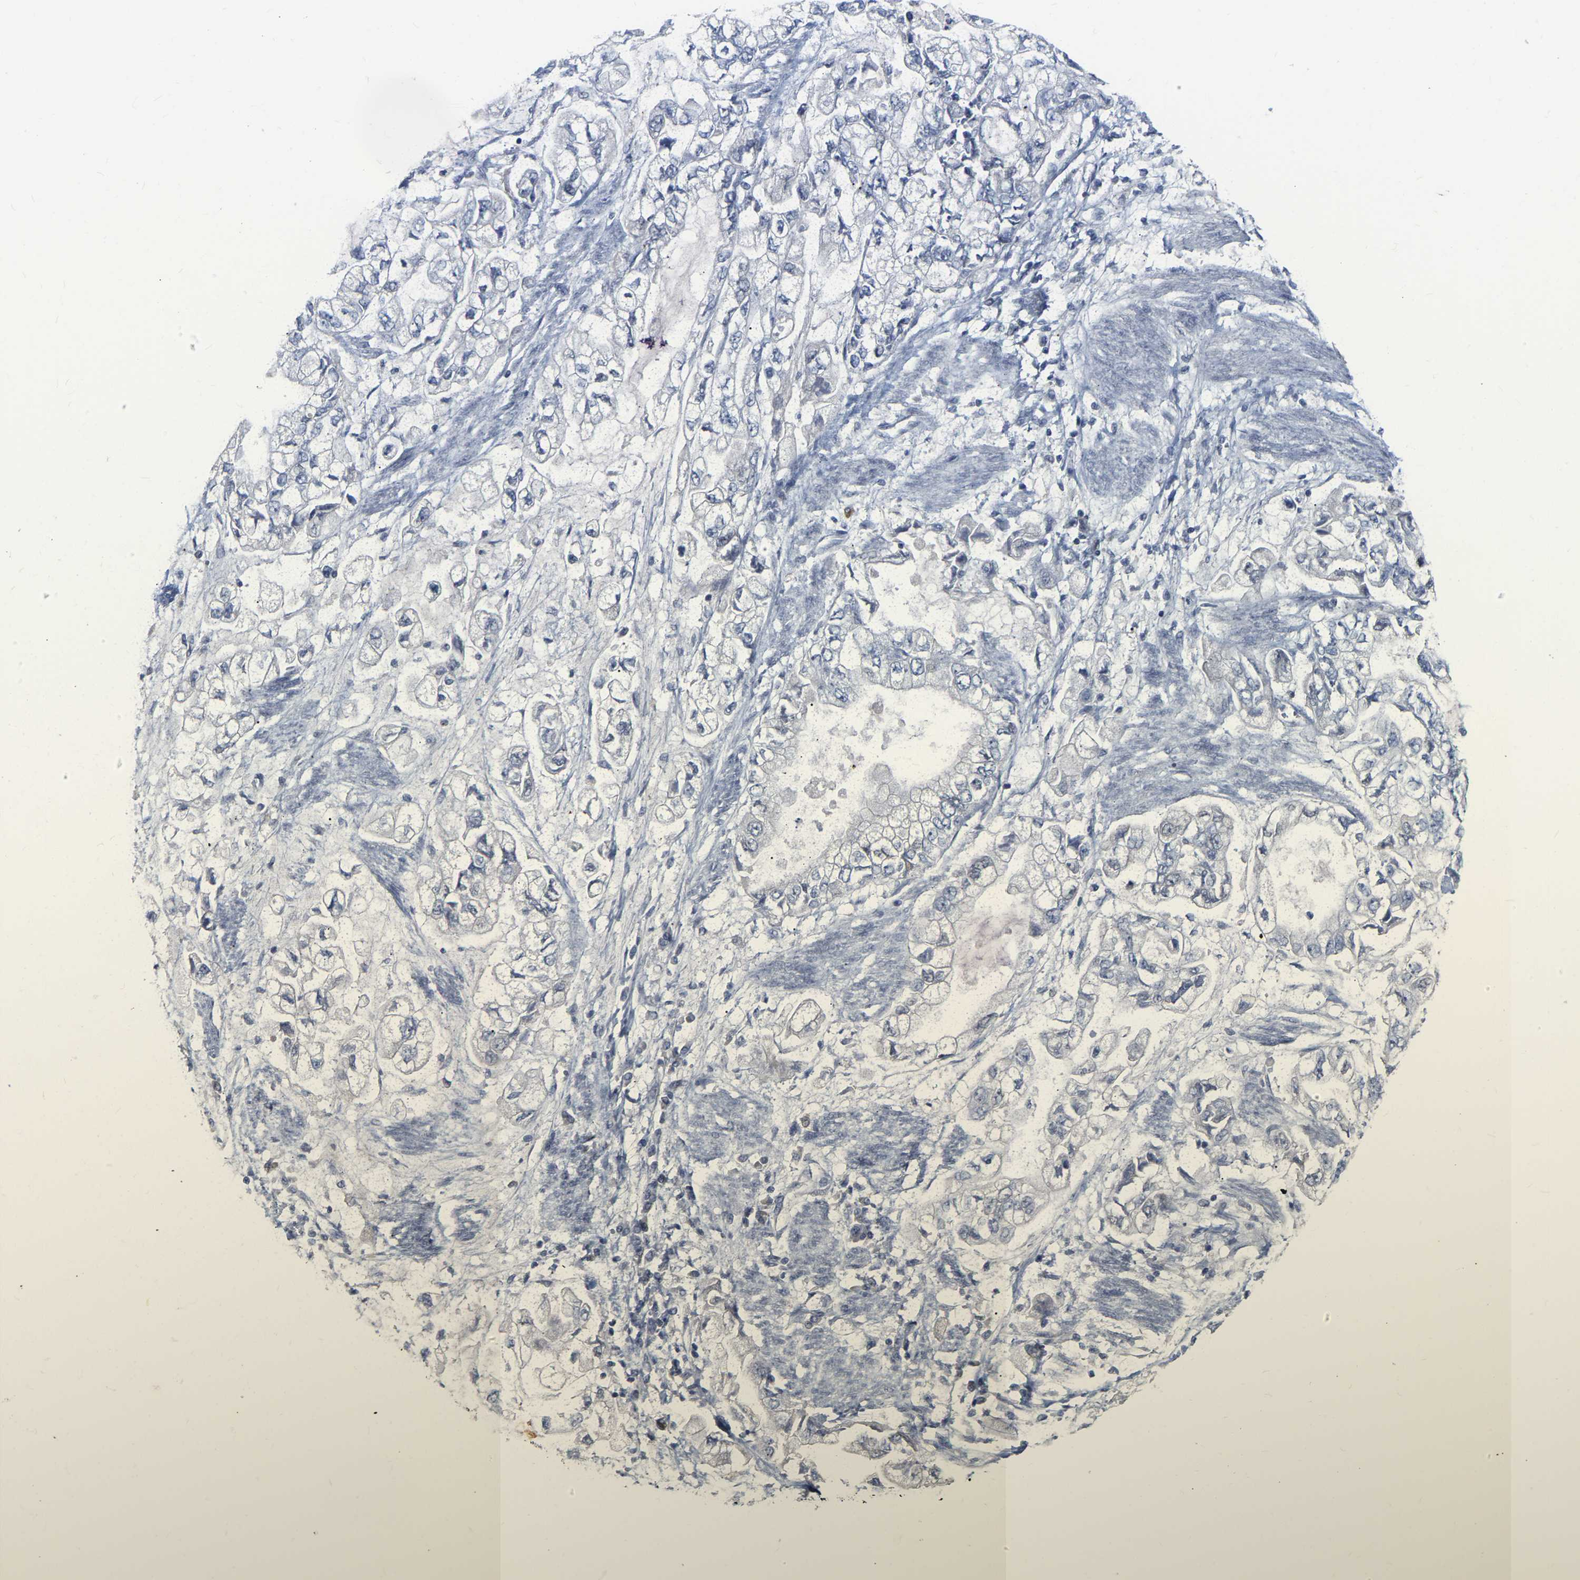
{"staining": {"intensity": "negative", "quantity": "none", "location": "none"}, "tissue": "stomach cancer", "cell_type": "Tumor cells", "image_type": "cancer", "snomed": [{"axis": "morphology", "description": "Normal tissue, NOS"}, {"axis": "morphology", "description": "Adenocarcinoma, NOS"}, {"axis": "topography", "description": "Stomach"}], "caption": "High magnification brightfield microscopy of stomach cancer stained with DAB (3,3'-diaminobenzidine) (brown) and counterstained with hematoxylin (blue): tumor cells show no significant expression.", "gene": "GNAS", "patient": {"sex": "male", "age": 62}}